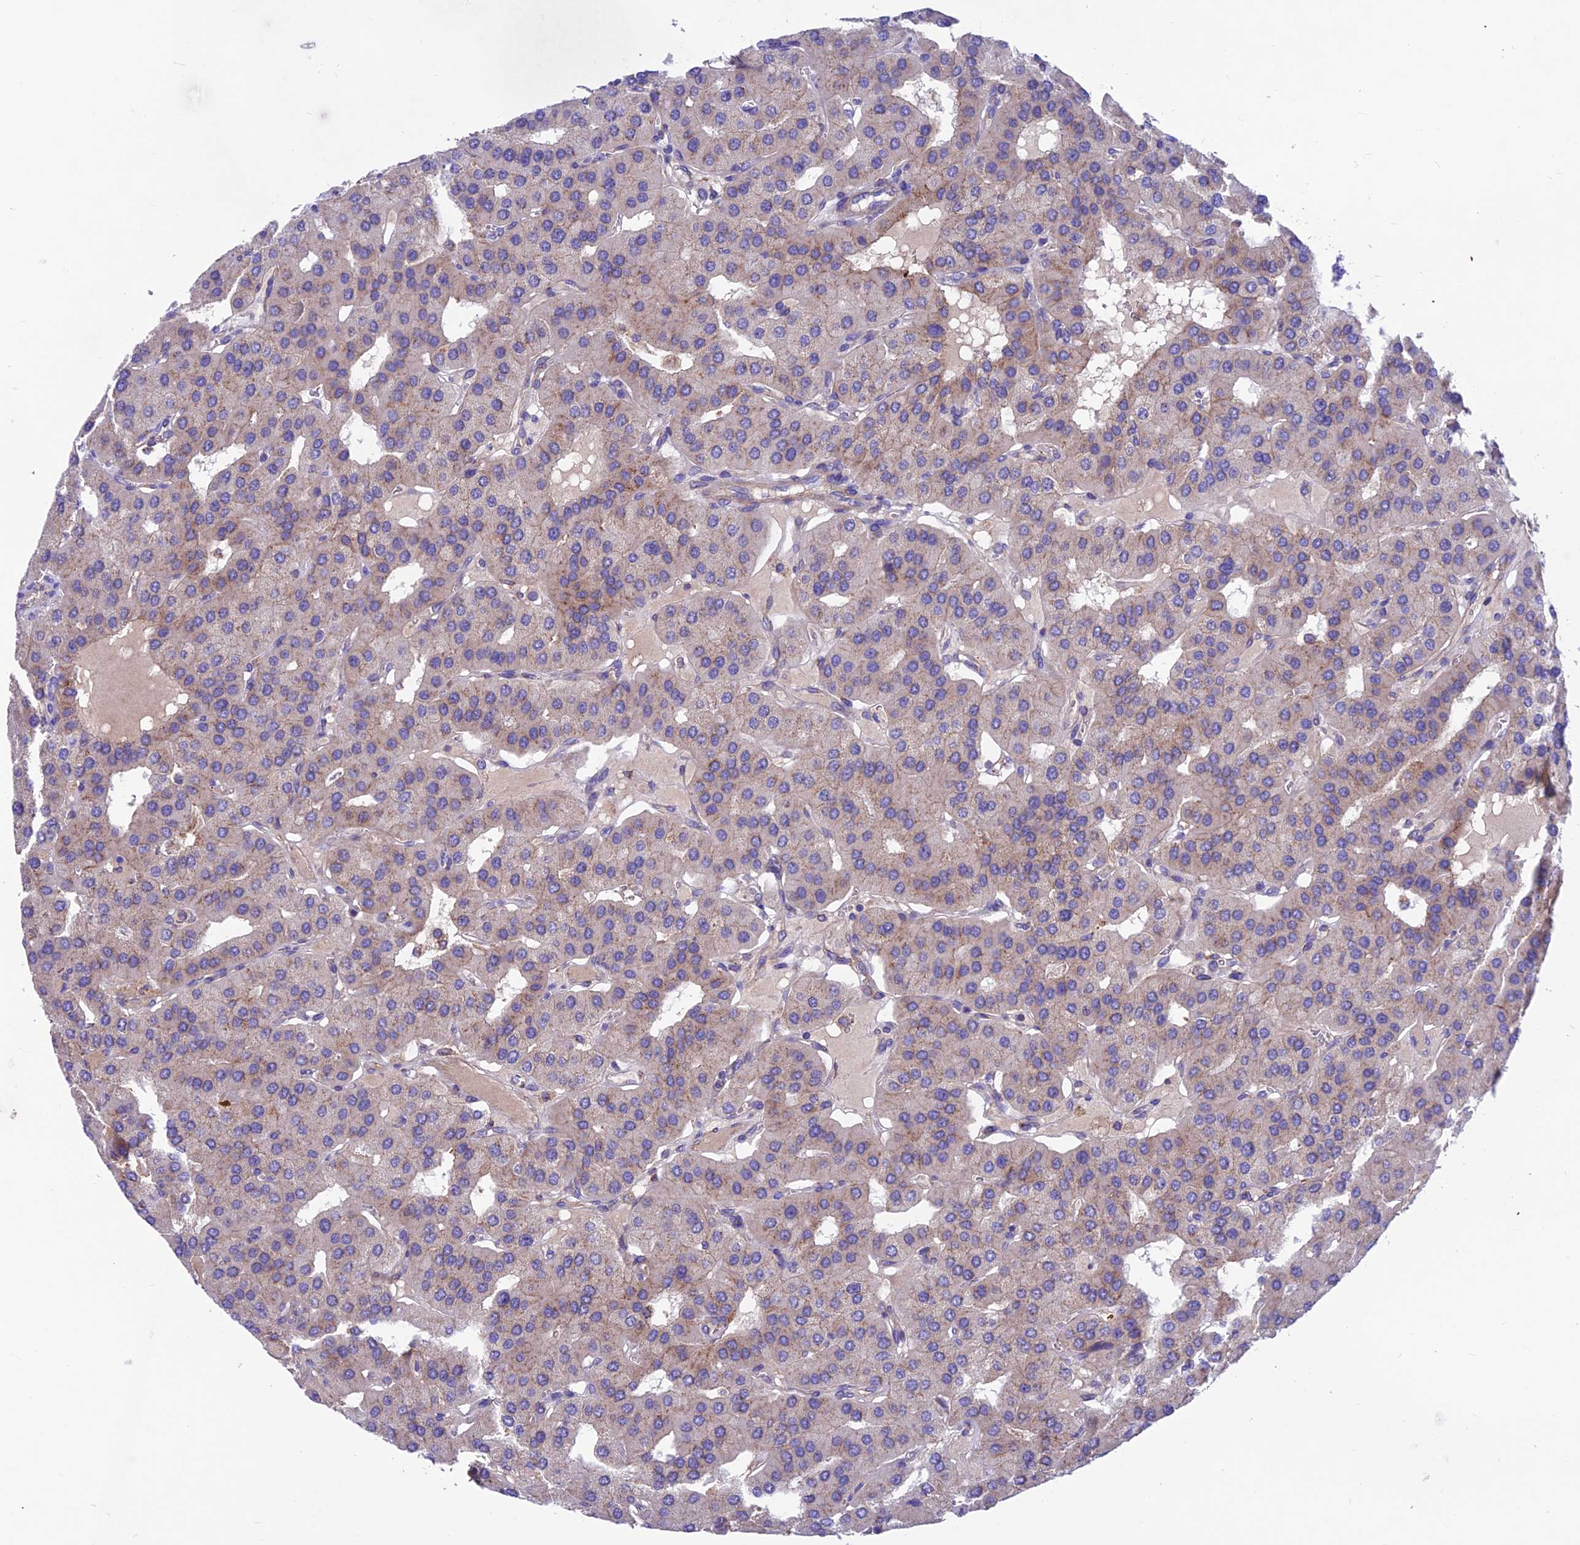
{"staining": {"intensity": "weak", "quantity": "<25%", "location": "cytoplasmic/membranous"}, "tissue": "parathyroid gland", "cell_type": "Glandular cells", "image_type": "normal", "snomed": [{"axis": "morphology", "description": "Normal tissue, NOS"}, {"axis": "morphology", "description": "Adenoma, NOS"}, {"axis": "topography", "description": "Parathyroid gland"}], "caption": "A high-resolution histopathology image shows immunohistochemistry staining of benign parathyroid gland, which displays no significant expression in glandular cells.", "gene": "VPS16", "patient": {"sex": "female", "age": 86}}